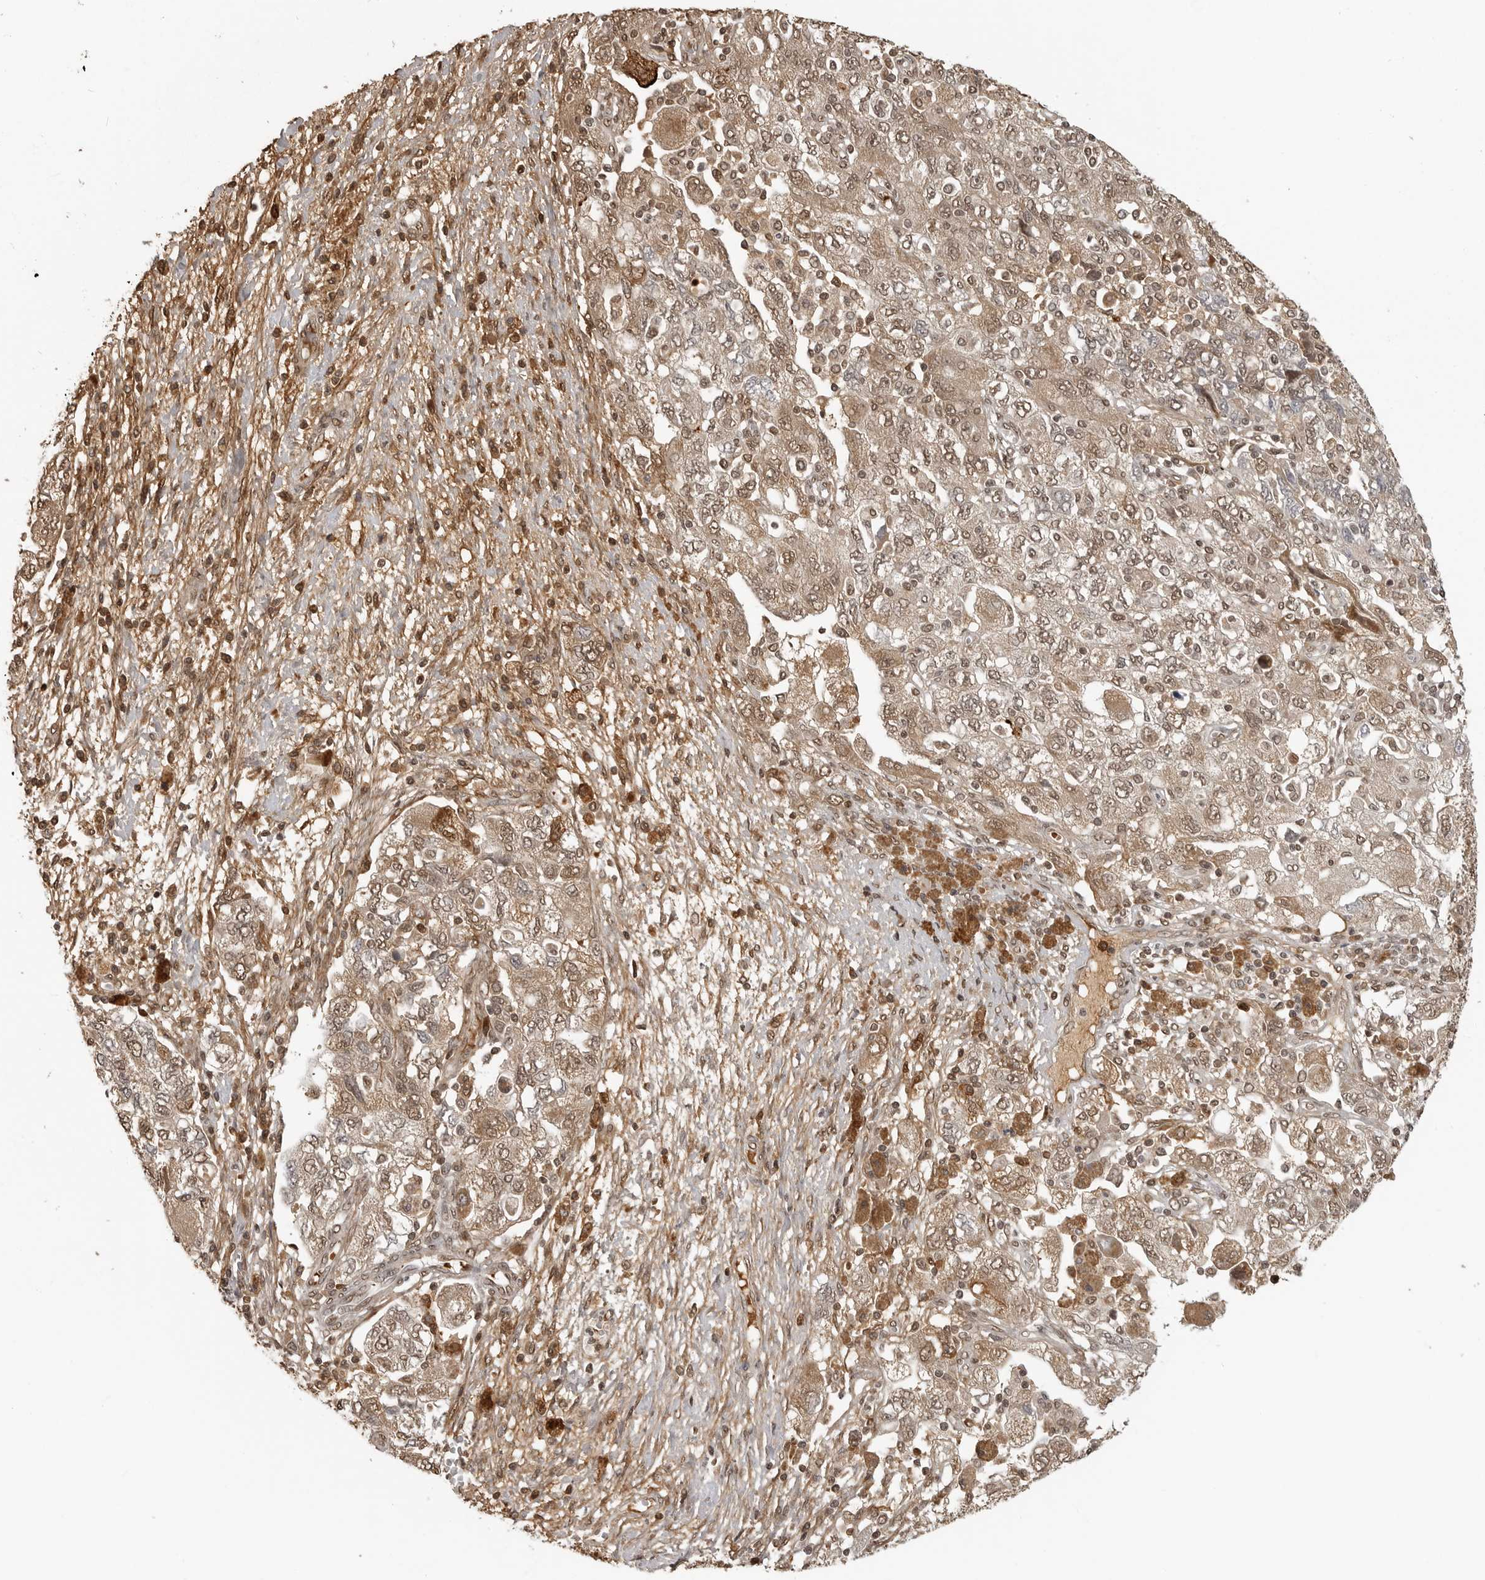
{"staining": {"intensity": "weak", "quantity": ">75%", "location": "cytoplasmic/membranous,nuclear"}, "tissue": "ovarian cancer", "cell_type": "Tumor cells", "image_type": "cancer", "snomed": [{"axis": "morphology", "description": "Carcinoma, NOS"}, {"axis": "morphology", "description": "Cystadenocarcinoma, serous, NOS"}, {"axis": "topography", "description": "Ovary"}], "caption": "This is an image of immunohistochemistry (IHC) staining of ovarian cancer, which shows weak staining in the cytoplasmic/membranous and nuclear of tumor cells.", "gene": "CLOCK", "patient": {"sex": "female", "age": 69}}